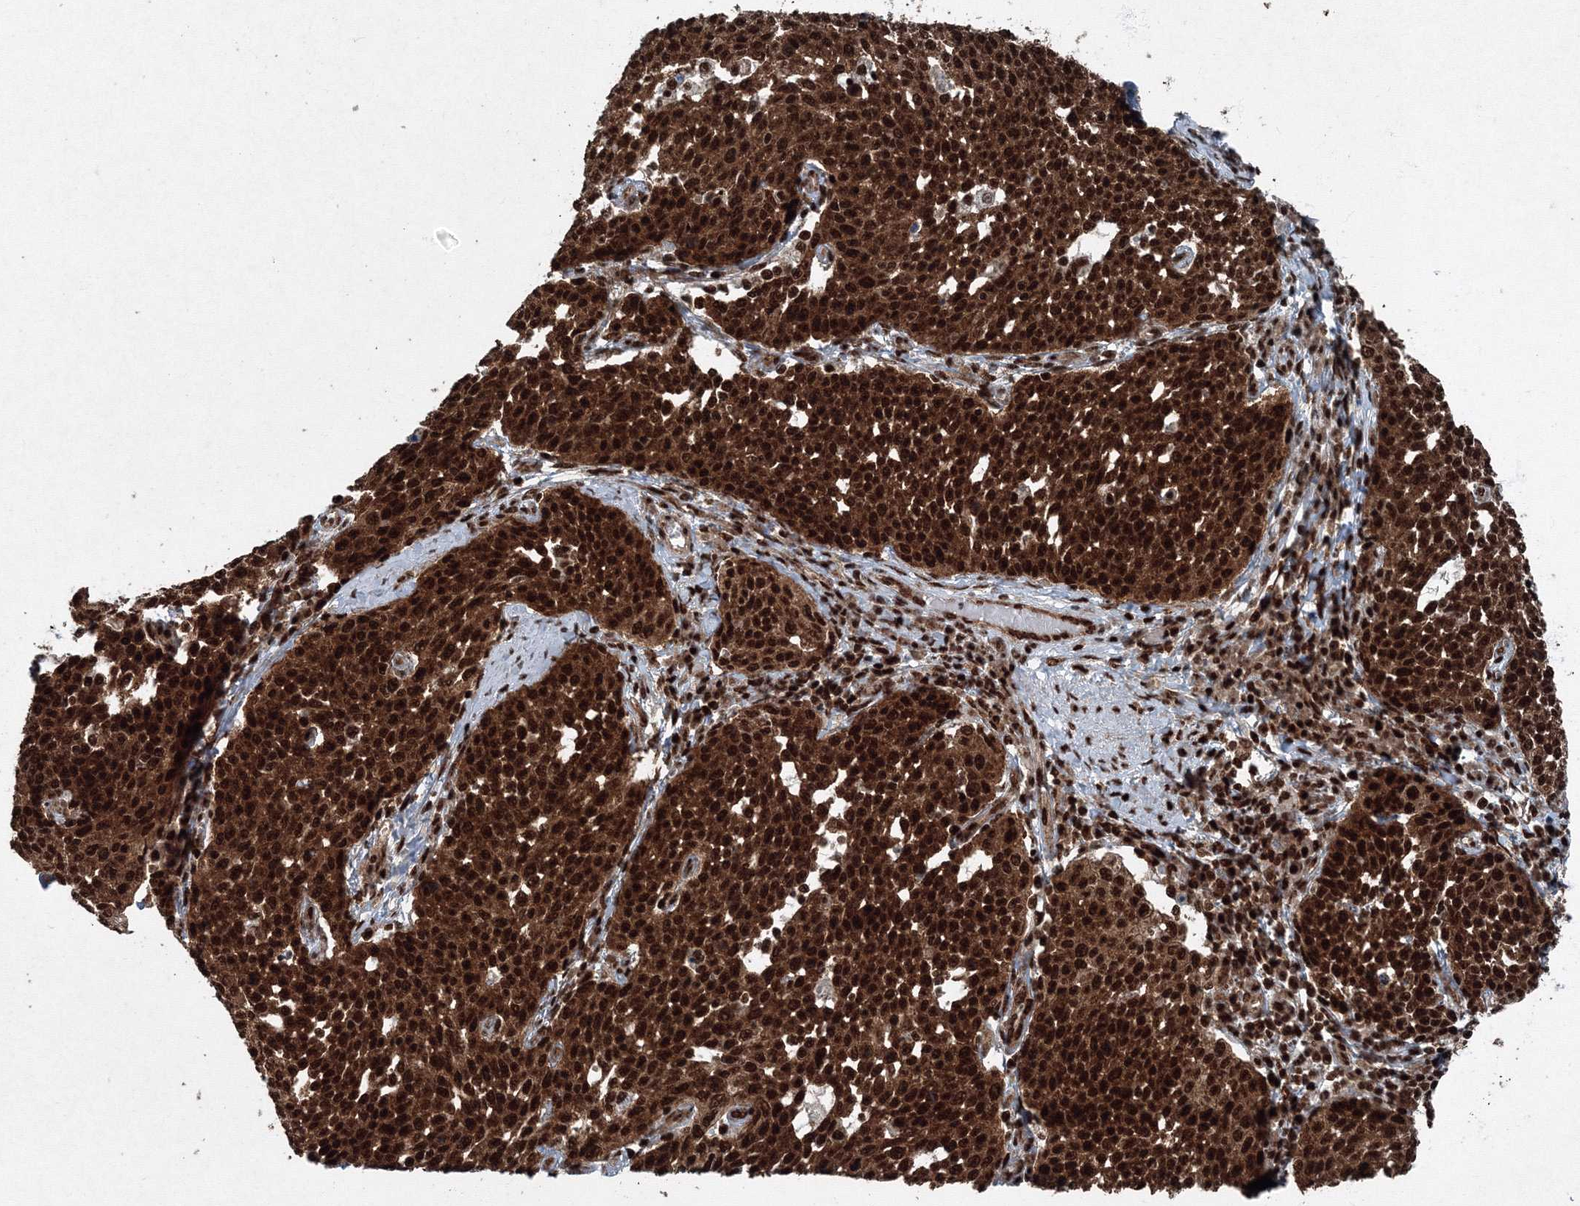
{"staining": {"intensity": "strong", "quantity": ">75%", "location": "cytoplasmic/membranous,nuclear"}, "tissue": "cervical cancer", "cell_type": "Tumor cells", "image_type": "cancer", "snomed": [{"axis": "morphology", "description": "Squamous cell carcinoma, NOS"}, {"axis": "topography", "description": "Cervix"}], "caption": "Strong cytoplasmic/membranous and nuclear protein positivity is identified in about >75% of tumor cells in cervical cancer (squamous cell carcinoma).", "gene": "SNRPC", "patient": {"sex": "female", "age": 34}}